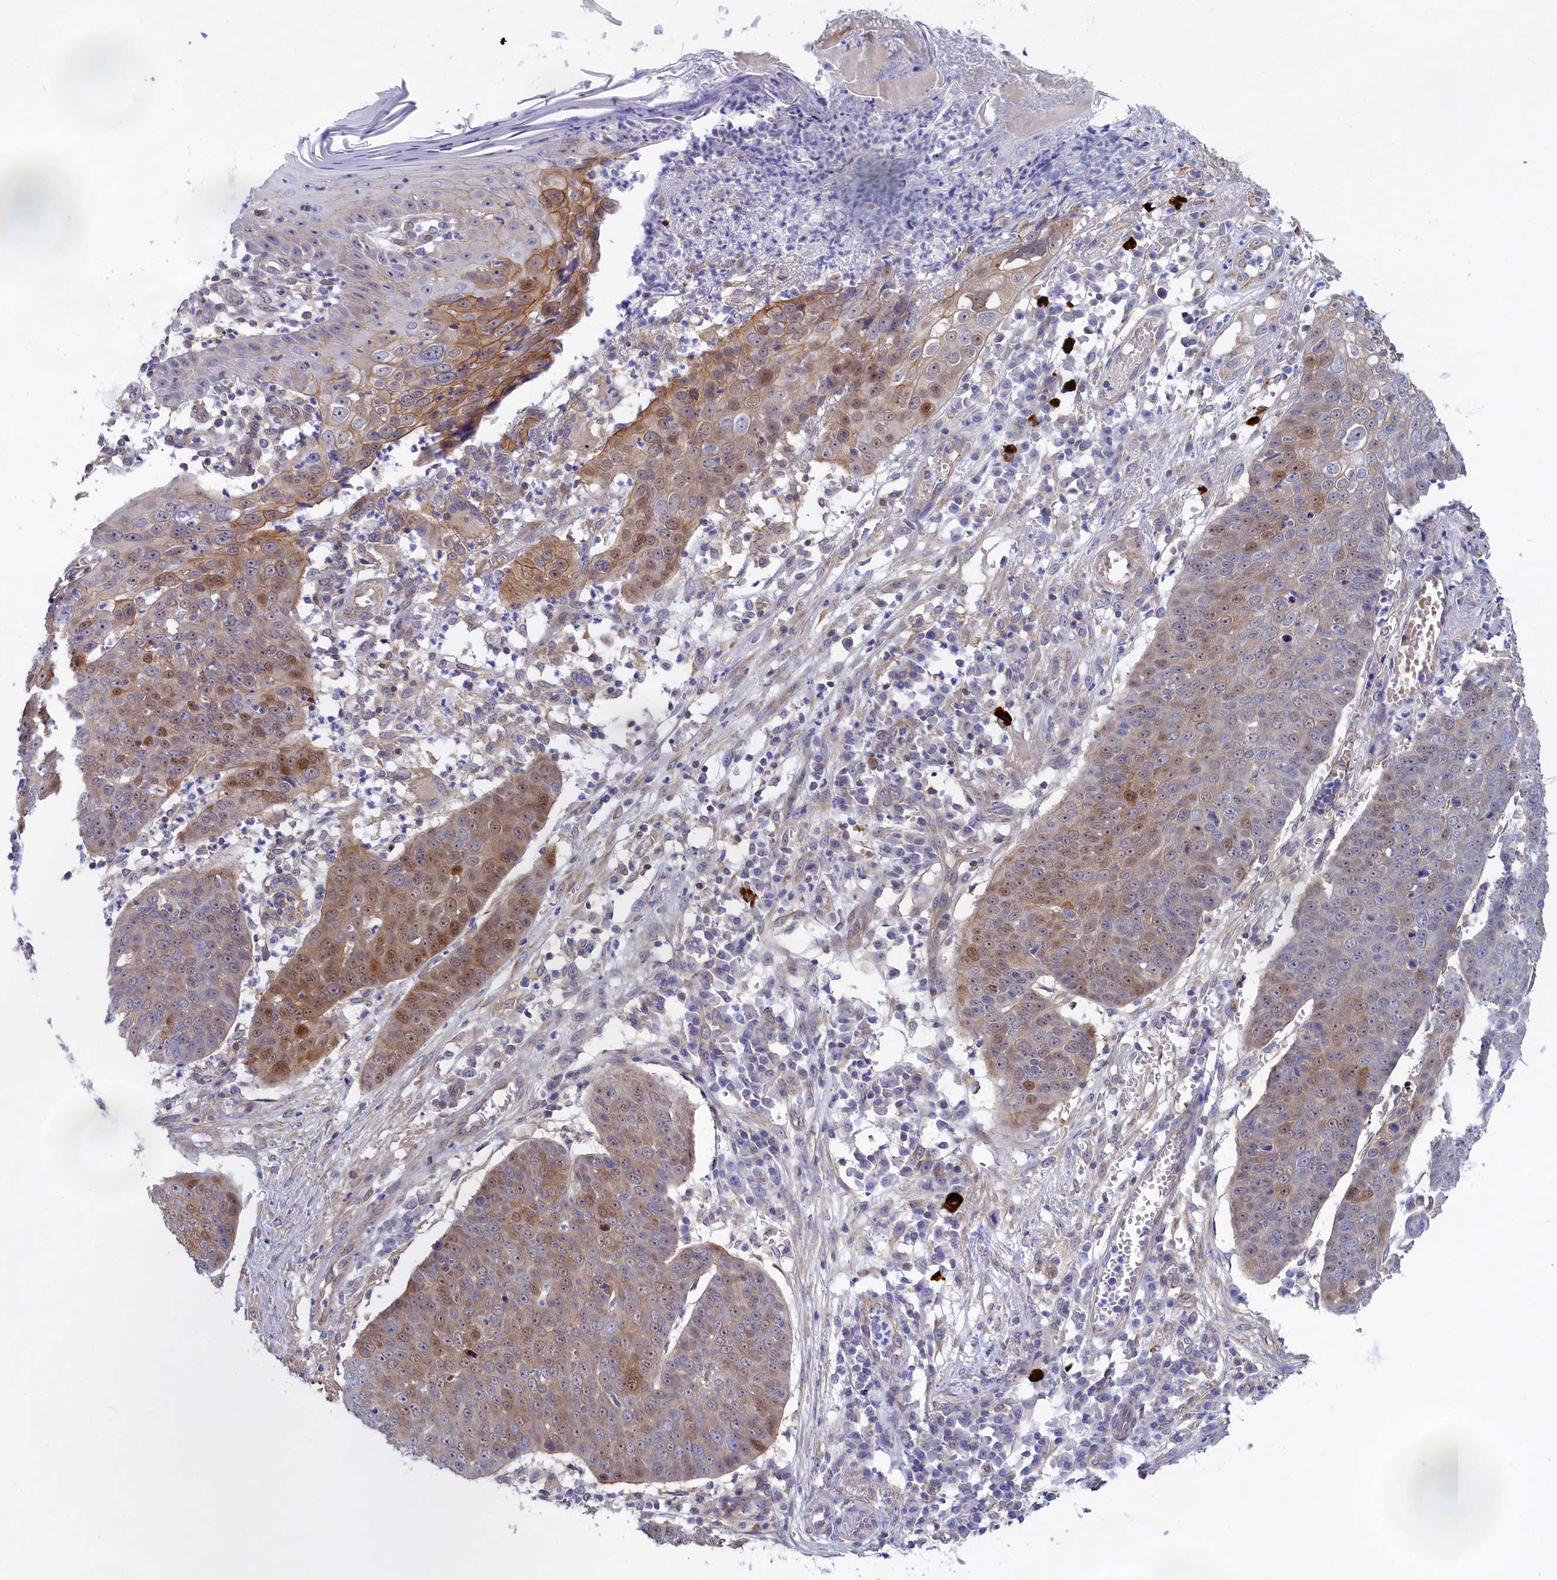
{"staining": {"intensity": "moderate", "quantity": "<25%", "location": "cytoplasmic/membranous,nuclear"}, "tissue": "skin cancer", "cell_type": "Tumor cells", "image_type": "cancer", "snomed": [{"axis": "morphology", "description": "Squamous cell carcinoma, NOS"}, {"axis": "topography", "description": "Skin"}], "caption": "Immunohistochemistry (IHC) (DAB (3,3'-diaminobenzidine)) staining of skin cancer (squamous cell carcinoma) demonstrates moderate cytoplasmic/membranous and nuclear protein staining in approximately <25% of tumor cells. The protein of interest is stained brown, and the nuclei are stained in blue (DAB IHC with brightfield microscopy, high magnification).", "gene": "ABCC12", "patient": {"sex": "male", "age": 71}}